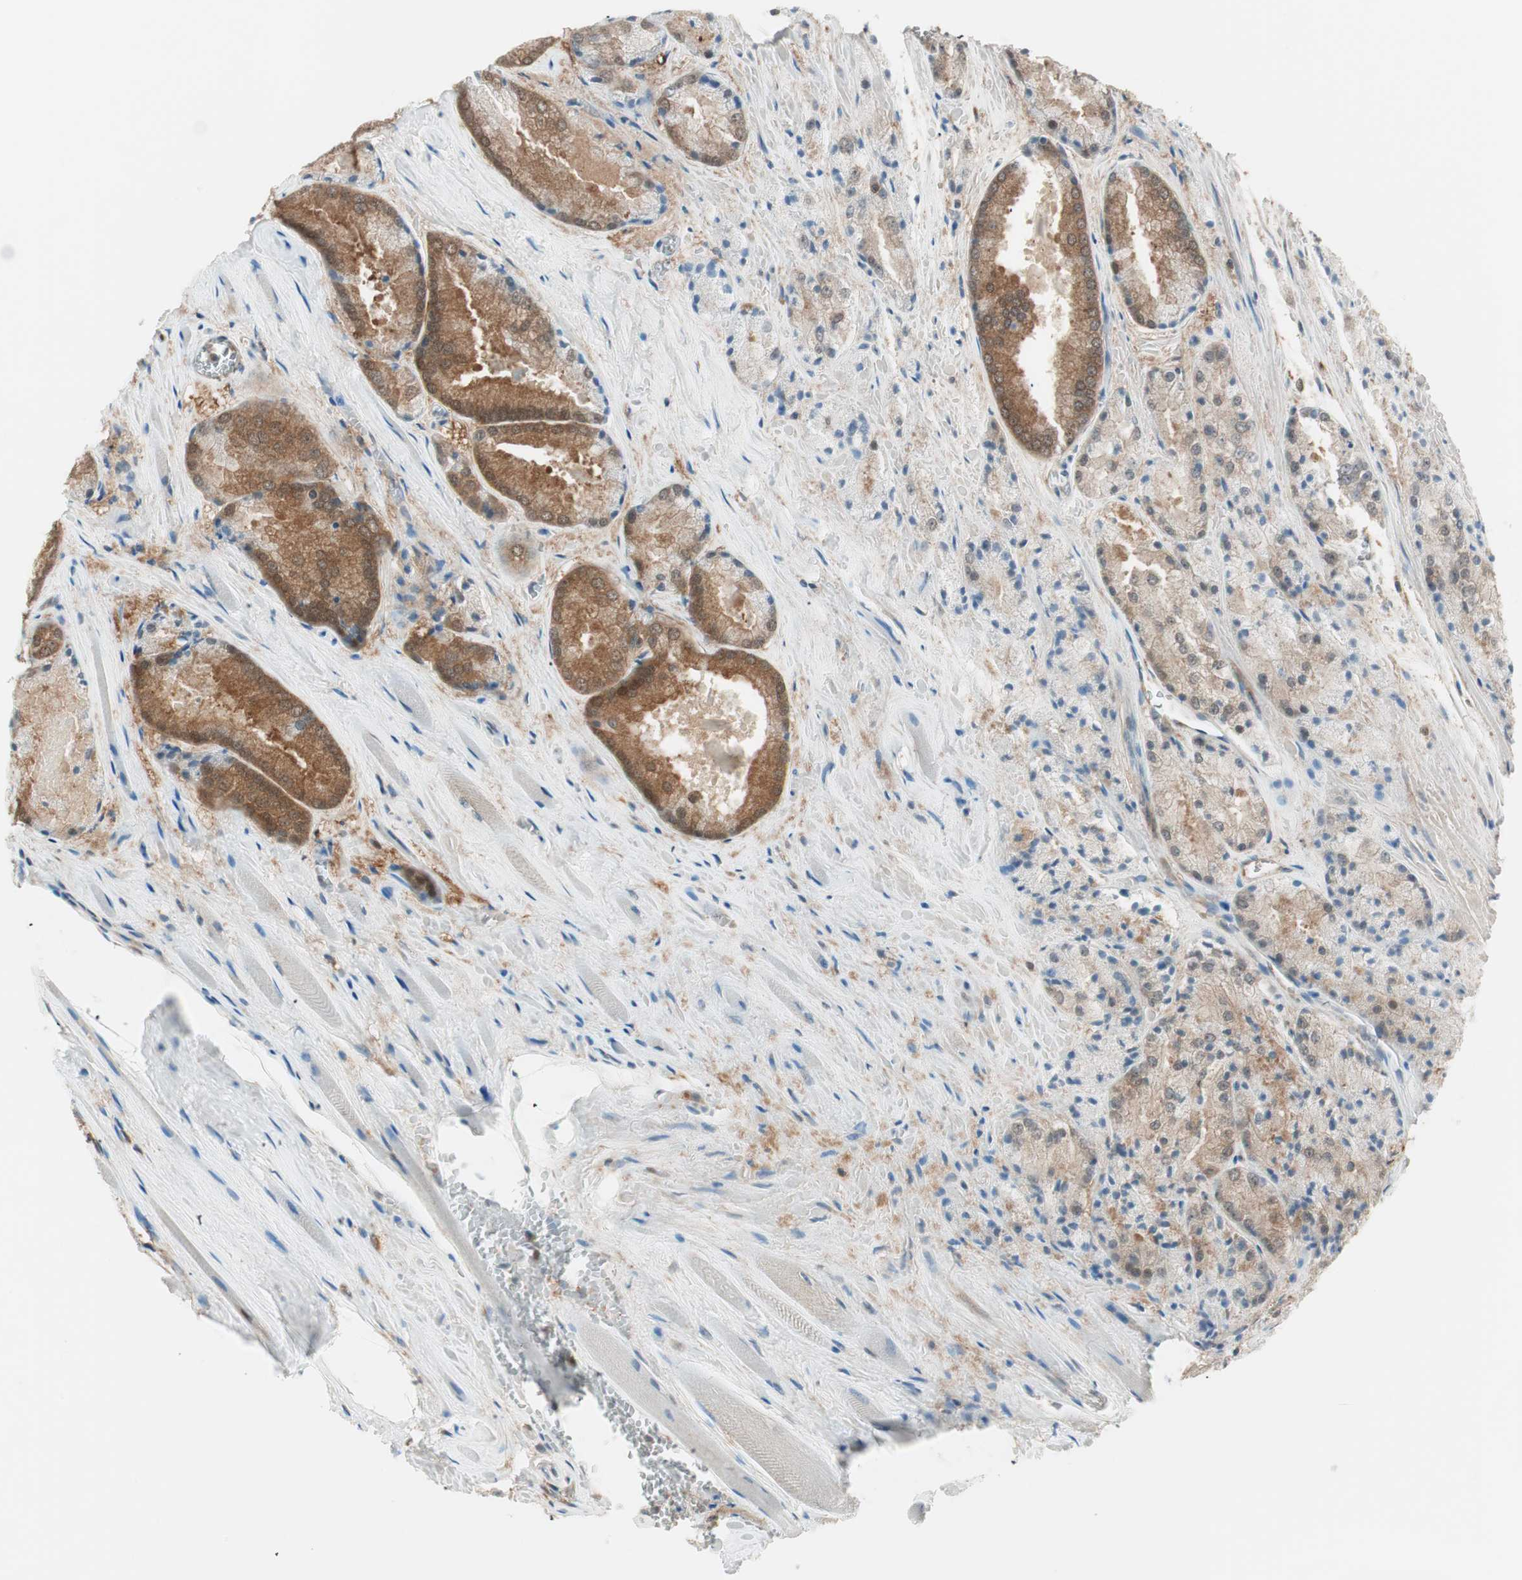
{"staining": {"intensity": "moderate", "quantity": ">75%", "location": "cytoplasmic/membranous"}, "tissue": "prostate cancer", "cell_type": "Tumor cells", "image_type": "cancer", "snomed": [{"axis": "morphology", "description": "Adenocarcinoma, Low grade"}, {"axis": "topography", "description": "Prostate"}], "caption": "IHC of human prostate cancer displays medium levels of moderate cytoplasmic/membranous positivity in about >75% of tumor cells.", "gene": "GALT", "patient": {"sex": "male", "age": 64}}